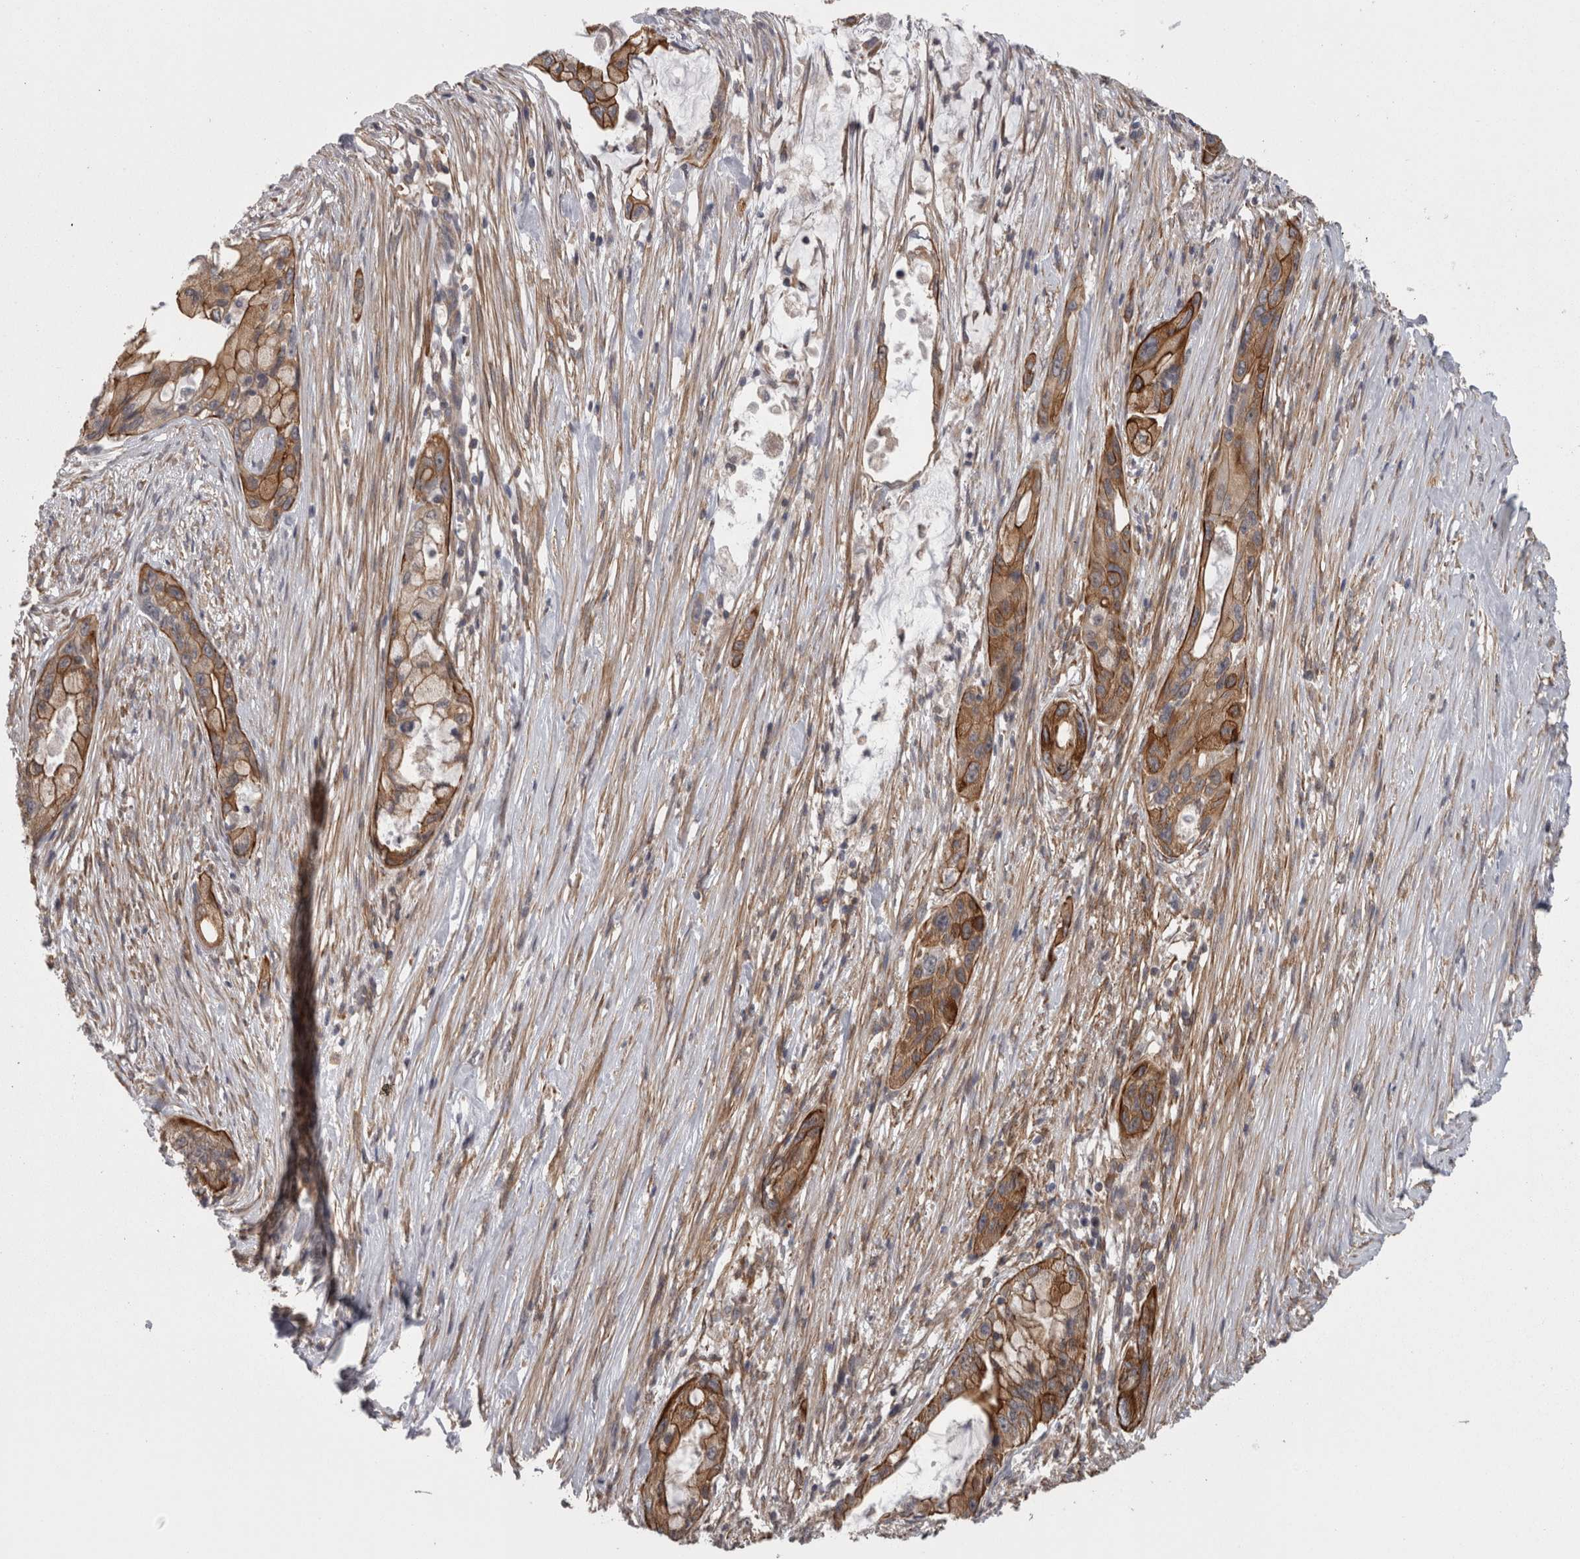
{"staining": {"intensity": "strong", "quantity": ">75%", "location": "cytoplasmic/membranous"}, "tissue": "pancreatic cancer", "cell_type": "Tumor cells", "image_type": "cancer", "snomed": [{"axis": "morphology", "description": "Adenocarcinoma, NOS"}, {"axis": "topography", "description": "Pancreas"}], "caption": "Immunohistochemical staining of human adenocarcinoma (pancreatic) exhibits strong cytoplasmic/membranous protein expression in approximately >75% of tumor cells.", "gene": "RMDN1", "patient": {"sex": "male", "age": 53}}